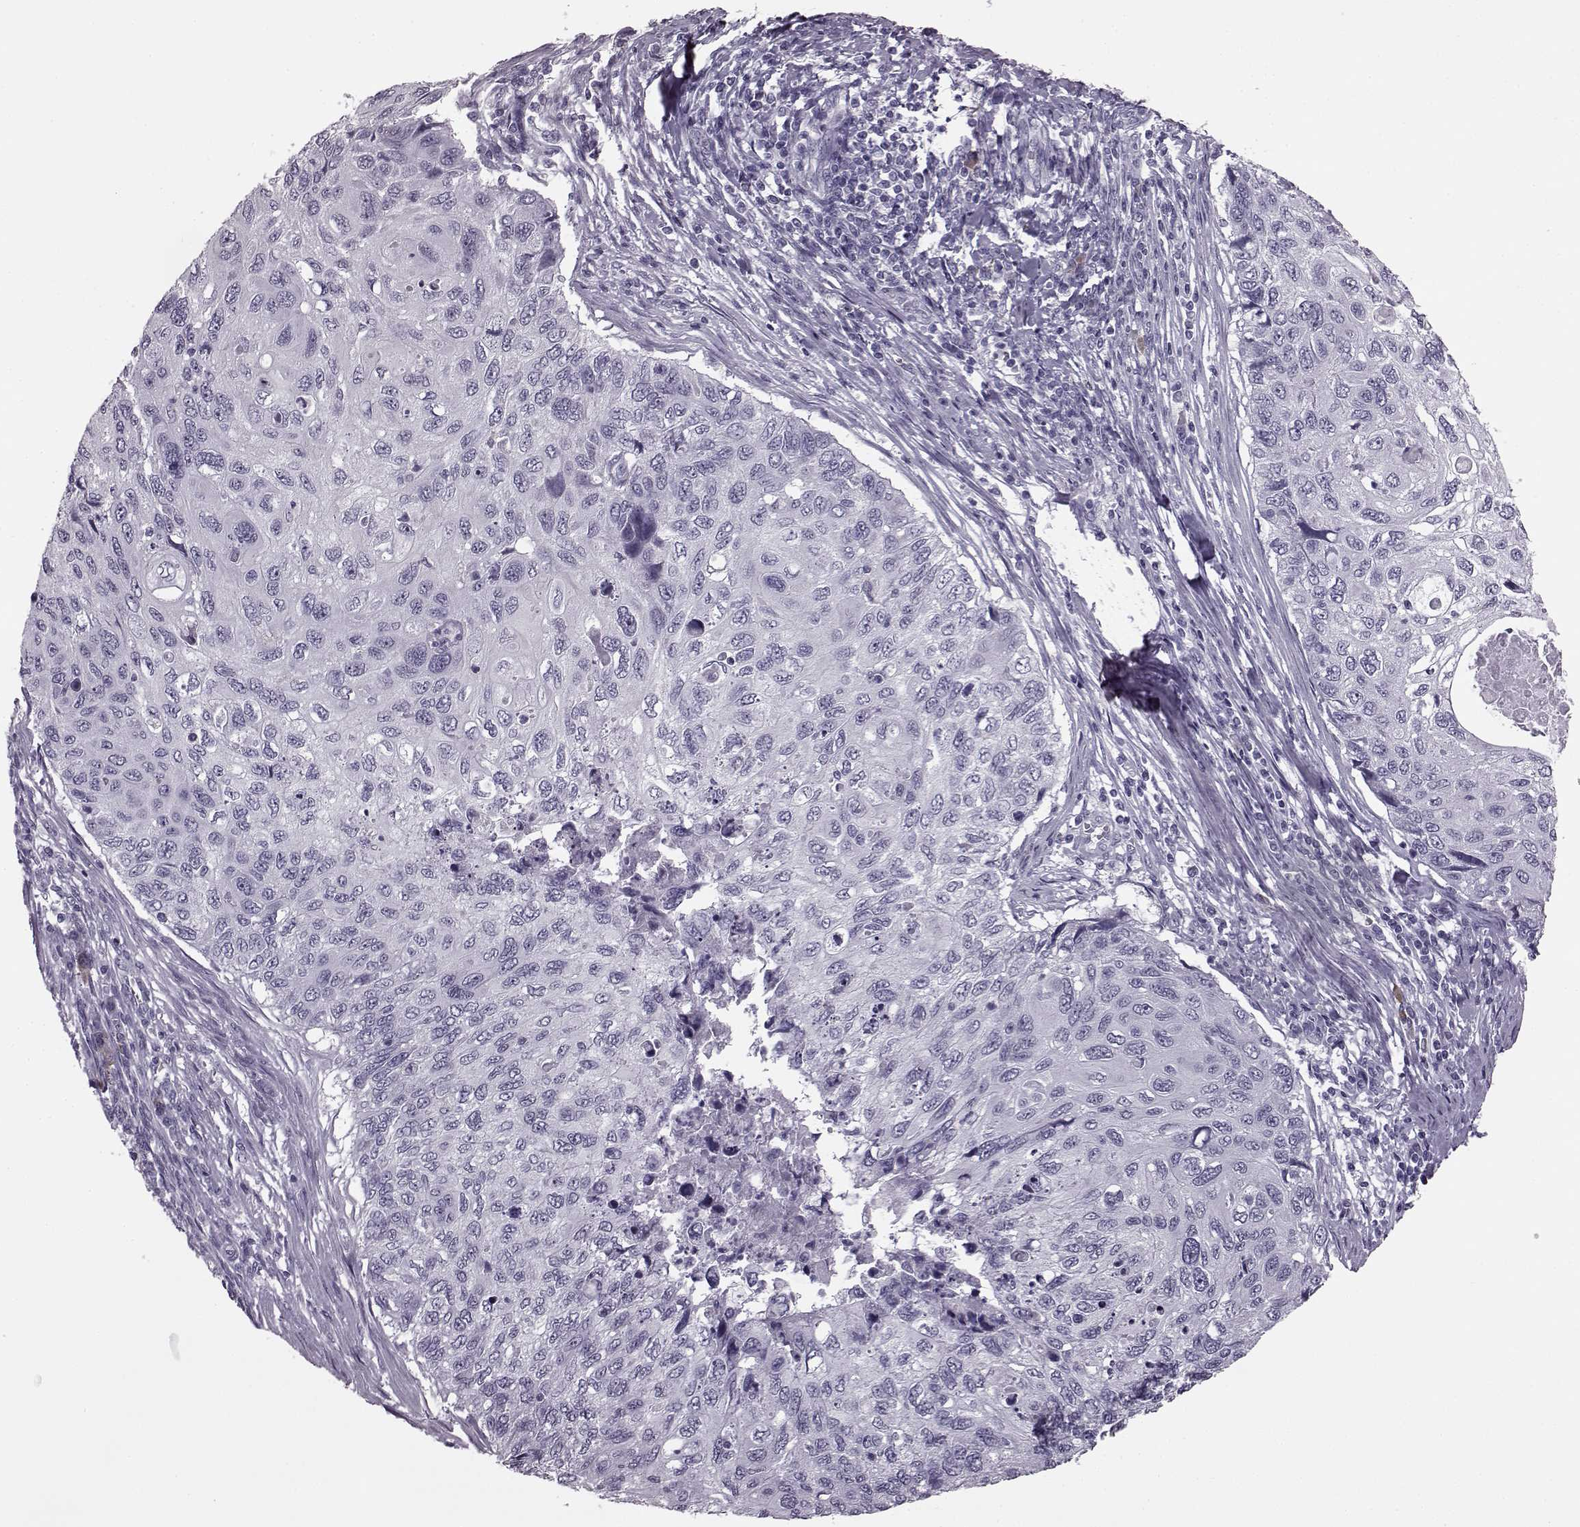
{"staining": {"intensity": "negative", "quantity": "none", "location": "none"}, "tissue": "cervical cancer", "cell_type": "Tumor cells", "image_type": "cancer", "snomed": [{"axis": "morphology", "description": "Squamous cell carcinoma, NOS"}, {"axis": "topography", "description": "Cervix"}], "caption": "Tumor cells show no significant staining in cervical cancer. (Immunohistochemistry, brightfield microscopy, high magnification).", "gene": "JSRP1", "patient": {"sex": "female", "age": 70}}